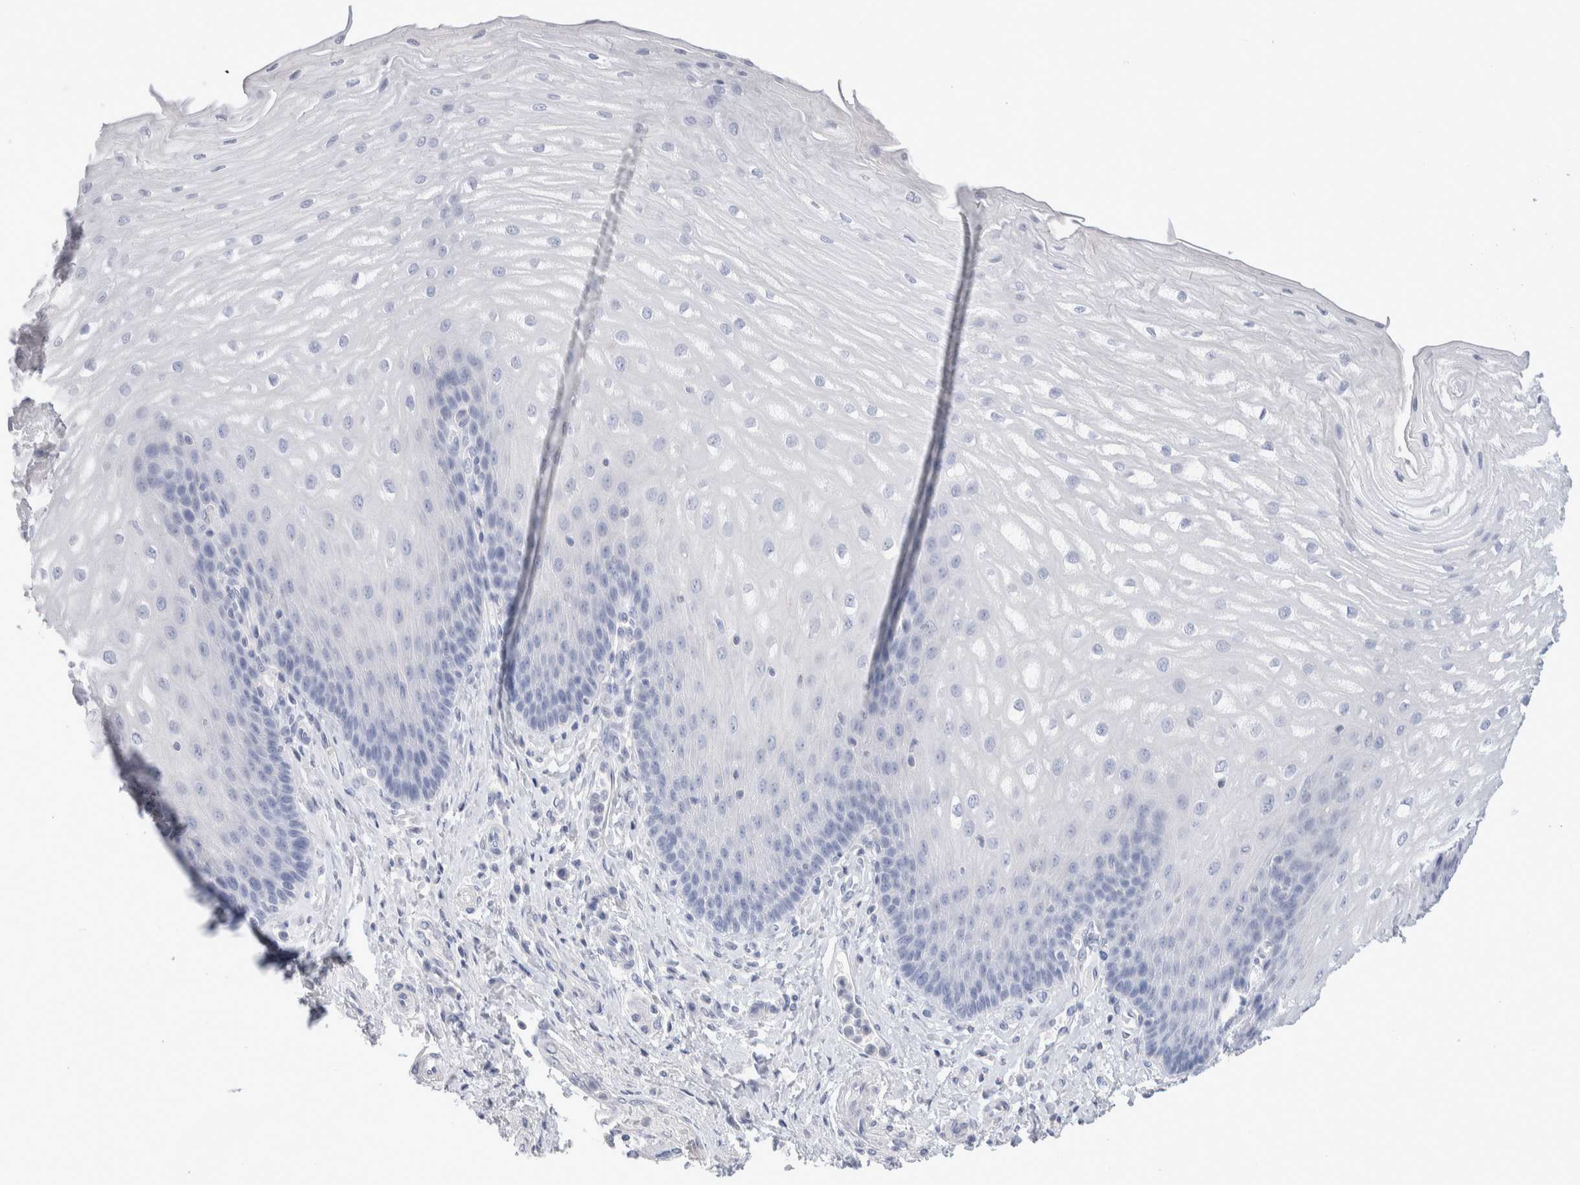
{"staining": {"intensity": "negative", "quantity": "none", "location": "none"}, "tissue": "esophagus", "cell_type": "Squamous epithelial cells", "image_type": "normal", "snomed": [{"axis": "morphology", "description": "Normal tissue, NOS"}, {"axis": "topography", "description": "Esophagus"}], "caption": "The immunohistochemistry (IHC) image has no significant staining in squamous epithelial cells of esophagus.", "gene": "GDA", "patient": {"sex": "male", "age": 54}}